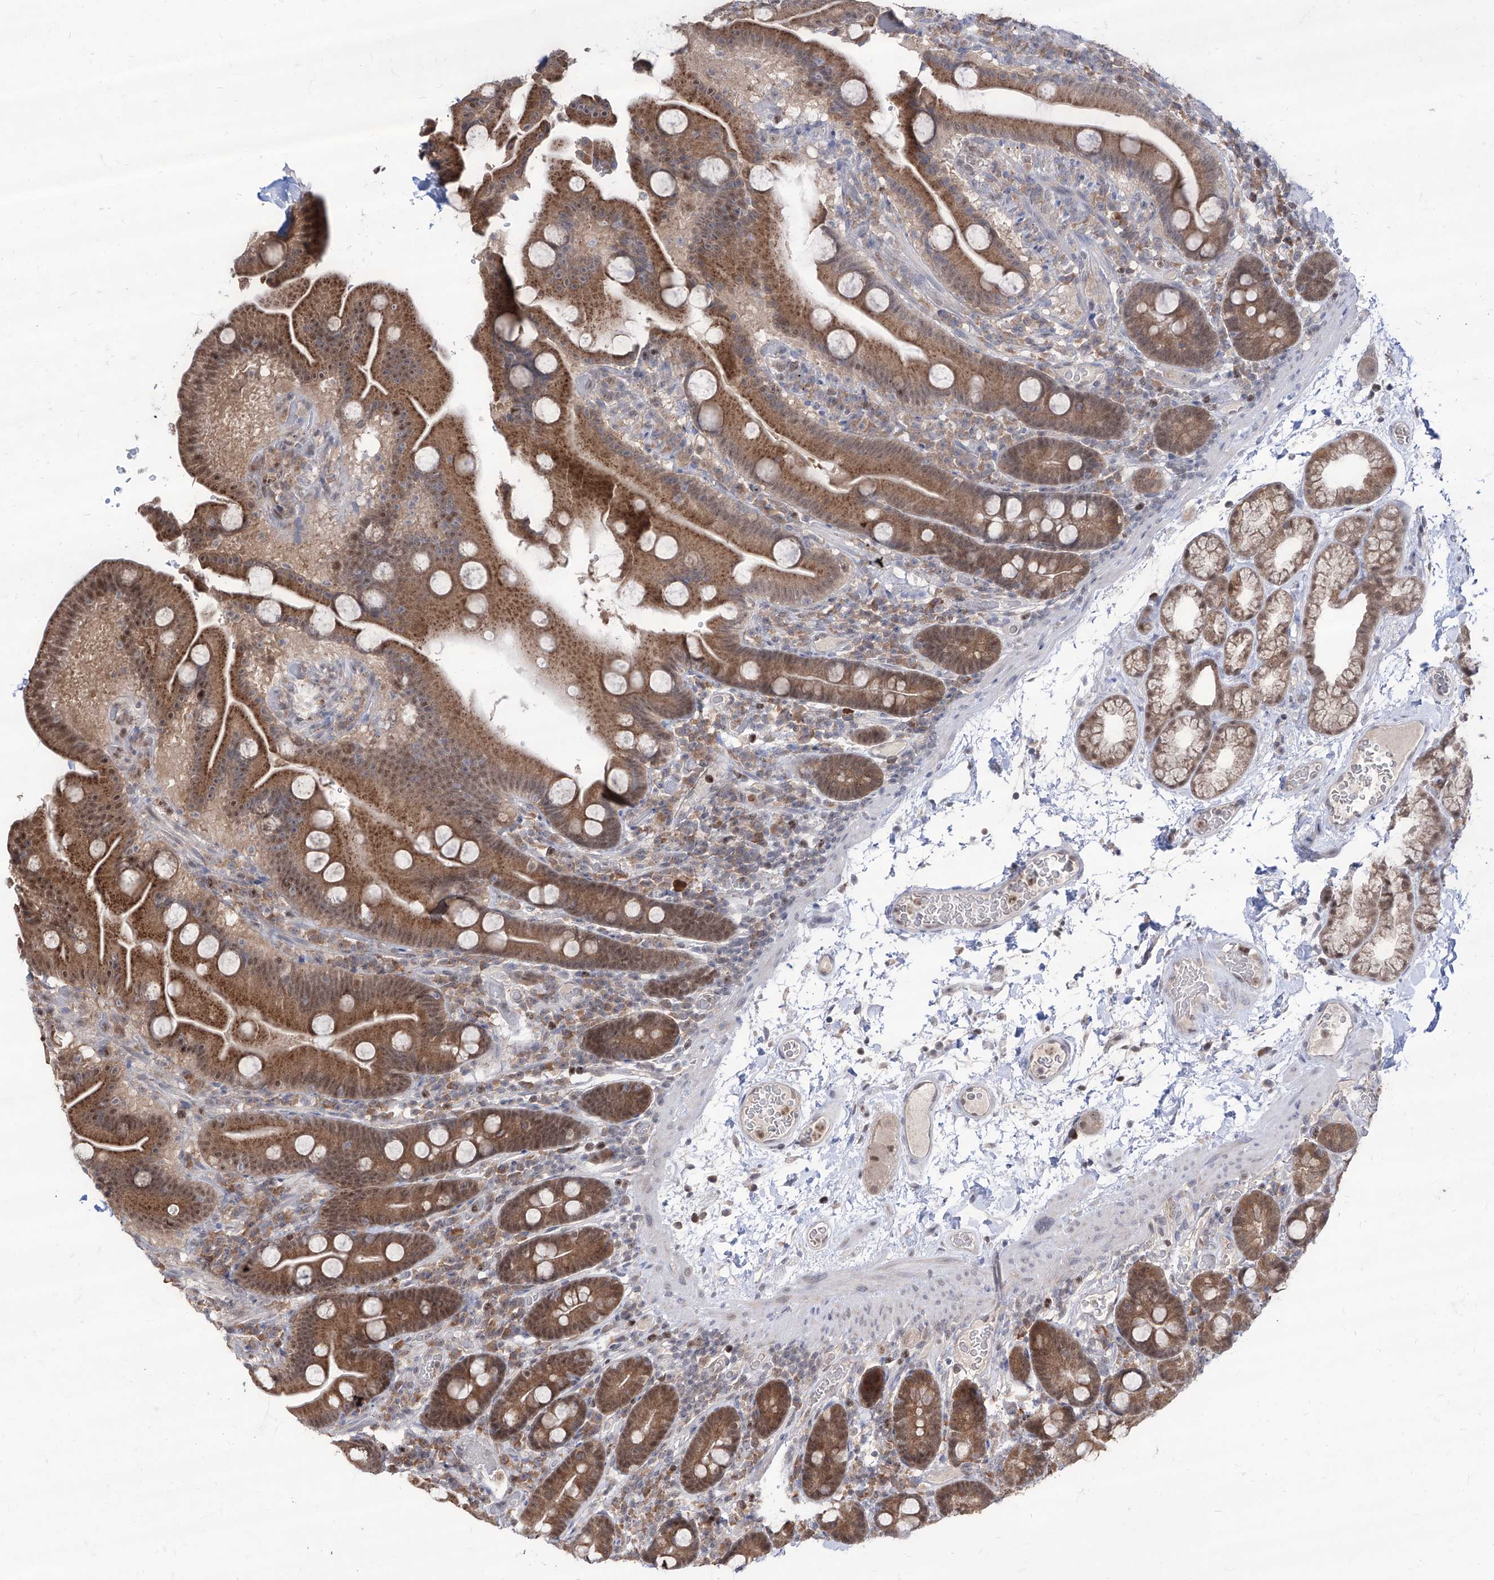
{"staining": {"intensity": "moderate", "quantity": ">75%", "location": "cytoplasmic/membranous,nuclear"}, "tissue": "duodenum", "cell_type": "Glandular cells", "image_type": "normal", "snomed": [{"axis": "morphology", "description": "Normal tissue, NOS"}, {"axis": "topography", "description": "Duodenum"}], "caption": "Immunohistochemistry micrograph of benign duodenum: human duodenum stained using IHC shows medium levels of moderate protein expression localized specifically in the cytoplasmic/membranous,nuclear of glandular cells, appearing as a cytoplasmic/membranous,nuclear brown color.", "gene": "BROX", "patient": {"sex": "male", "age": 55}}